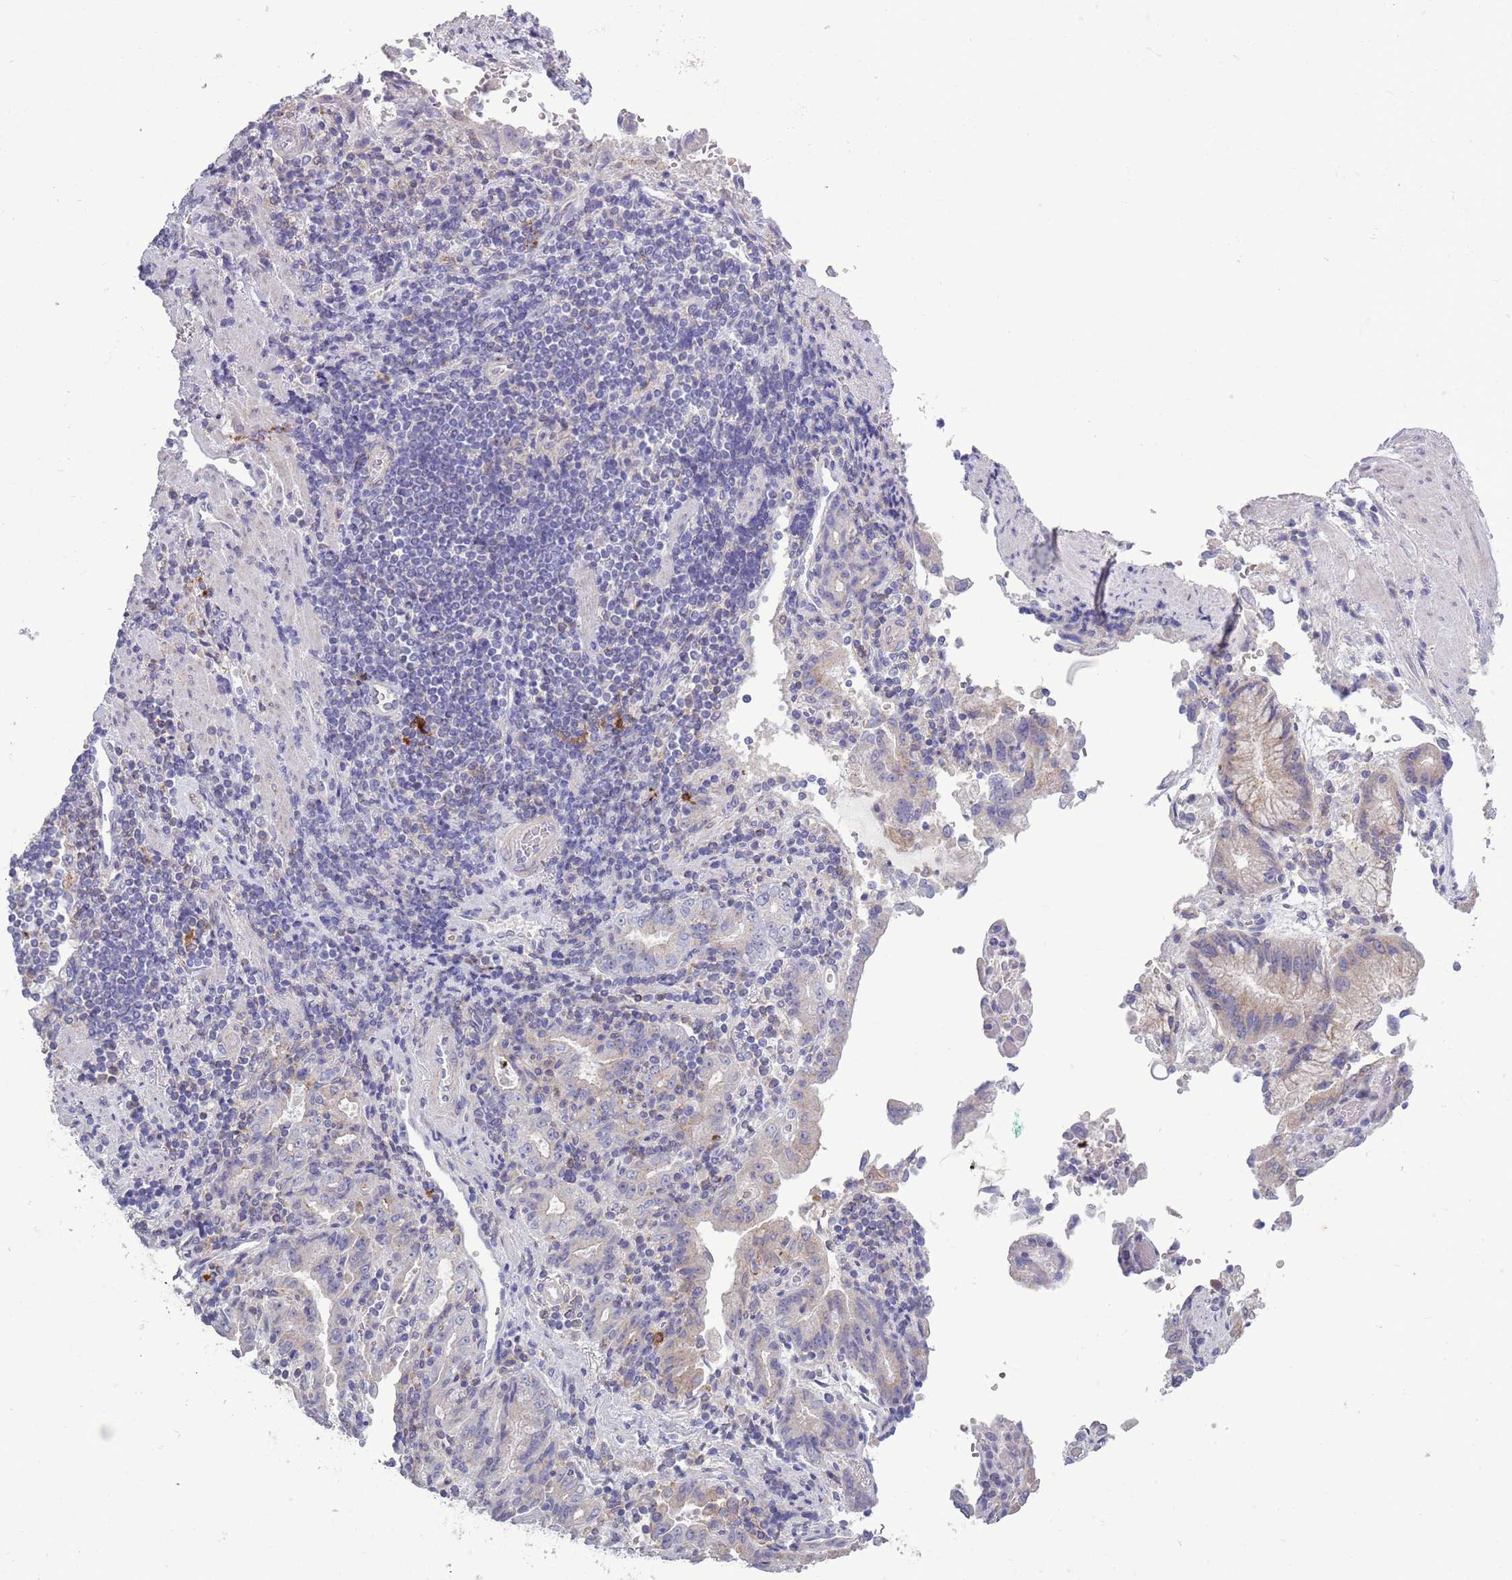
{"staining": {"intensity": "negative", "quantity": "none", "location": "none"}, "tissue": "stomach cancer", "cell_type": "Tumor cells", "image_type": "cancer", "snomed": [{"axis": "morphology", "description": "Adenocarcinoma, NOS"}, {"axis": "topography", "description": "Stomach"}], "caption": "This photomicrograph is of stomach cancer stained with immunohistochemistry to label a protein in brown with the nuclei are counter-stained blue. There is no staining in tumor cells.", "gene": "ACSBG1", "patient": {"sex": "male", "age": 62}}